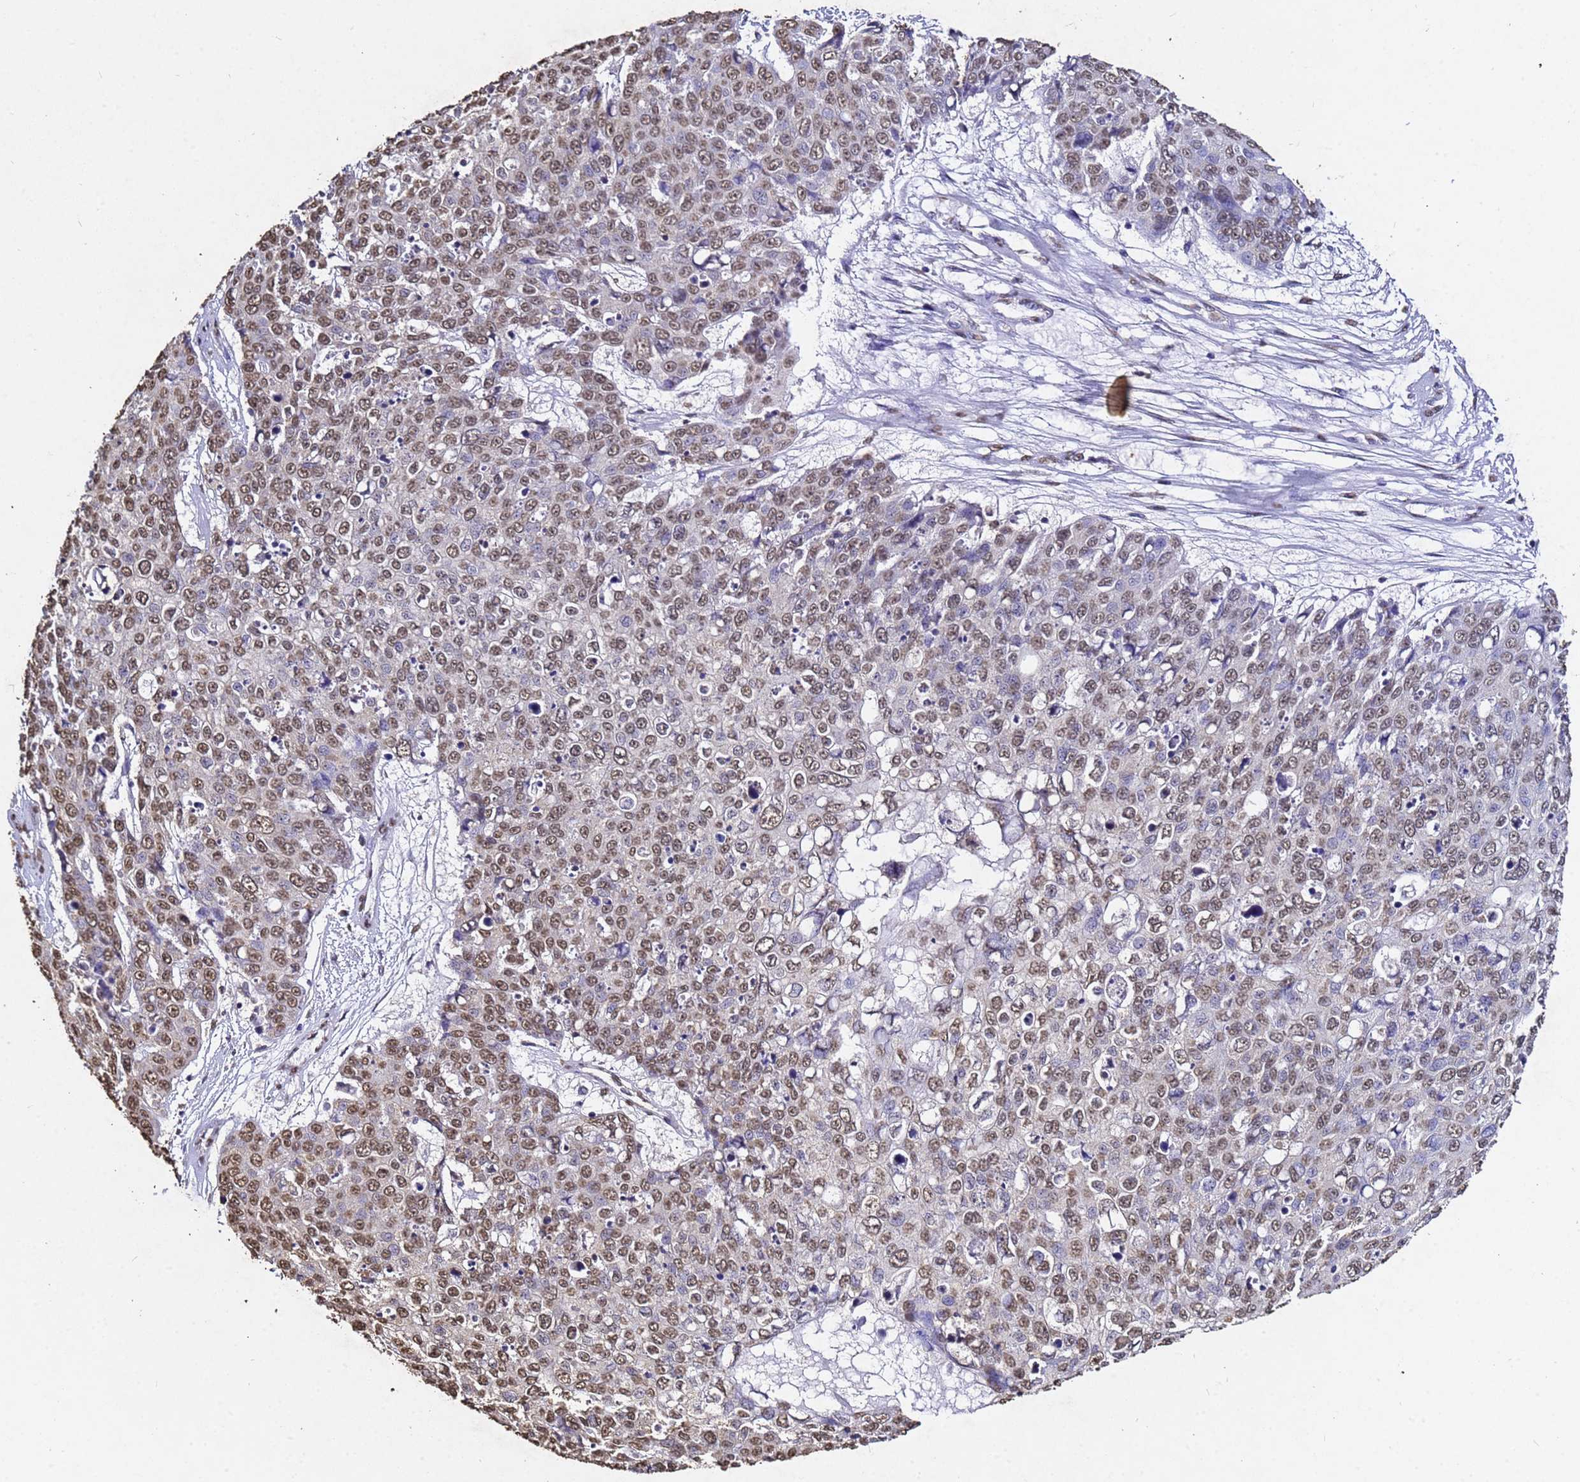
{"staining": {"intensity": "moderate", "quantity": ">75%", "location": "nuclear"}, "tissue": "skin cancer", "cell_type": "Tumor cells", "image_type": "cancer", "snomed": [{"axis": "morphology", "description": "Squamous cell carcinoma, NOS"}, {"axis": "topography", "description": "Skin"}], "caption": "About >75% of tumor cells in human skin cancer exhibit moderate nuclear protein staining as visualized by brown immunohistochemical staining.", "gene": "MYOCD", "patient": {"sex": "male", "age": 71}}